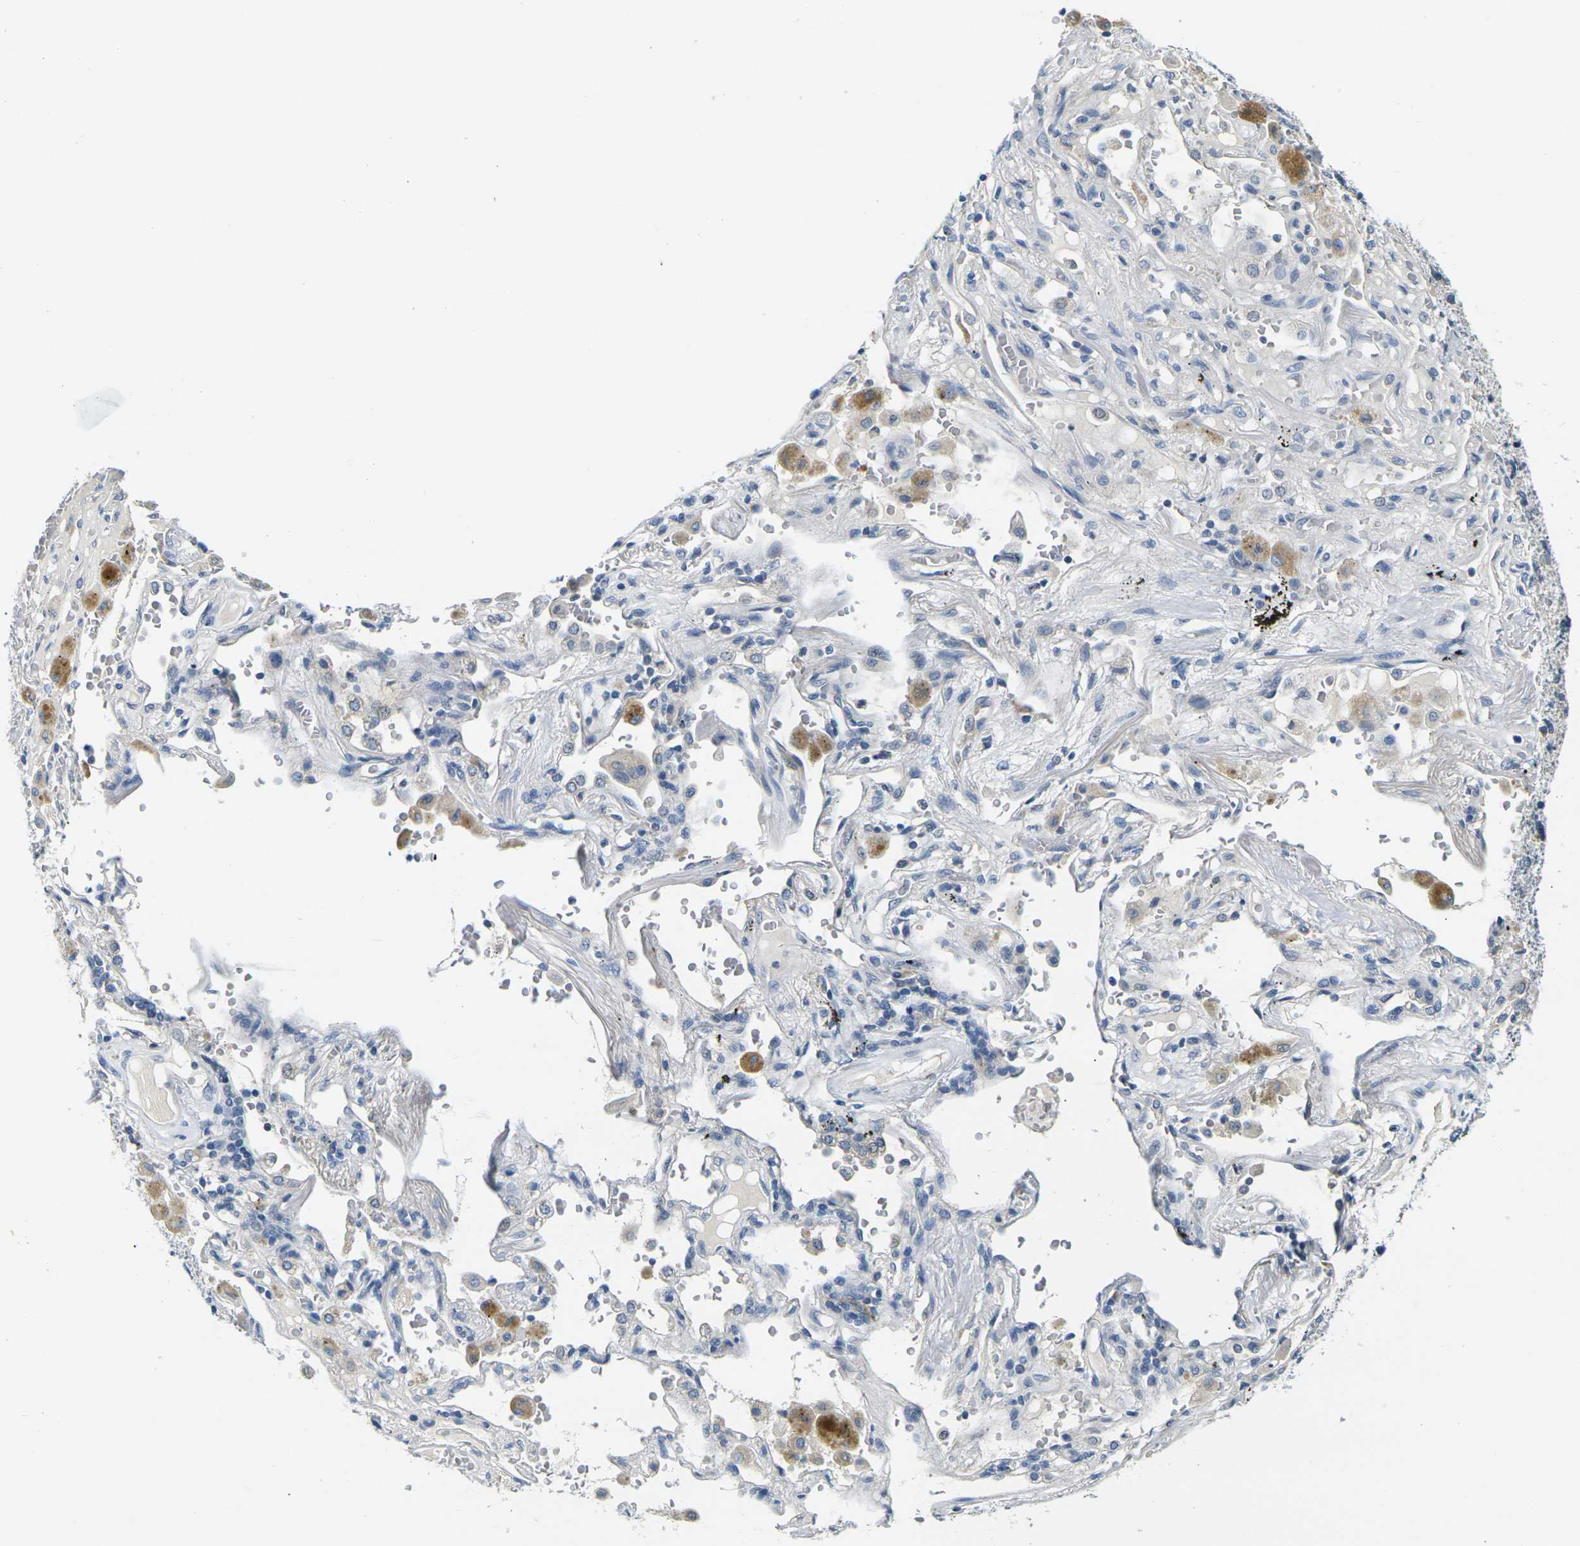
{"staining": {"intensity": "negative", "quantity": "none", "location": "none"}, "tissue": "lung cancer", "cell_type": "Tumor cells", "image_type": "cancer", "snomed": [{"axis": "morphology", "description": "Squamous cell carcinoma, NOS"}, {"axis": "topography", "description": "Lung"}], "caption": "Protein analysis of lung cancer displays no significant staining in tumor cells.", "gene": "SHISAL2B", "patient": {"sex": "male", "age": 57}}